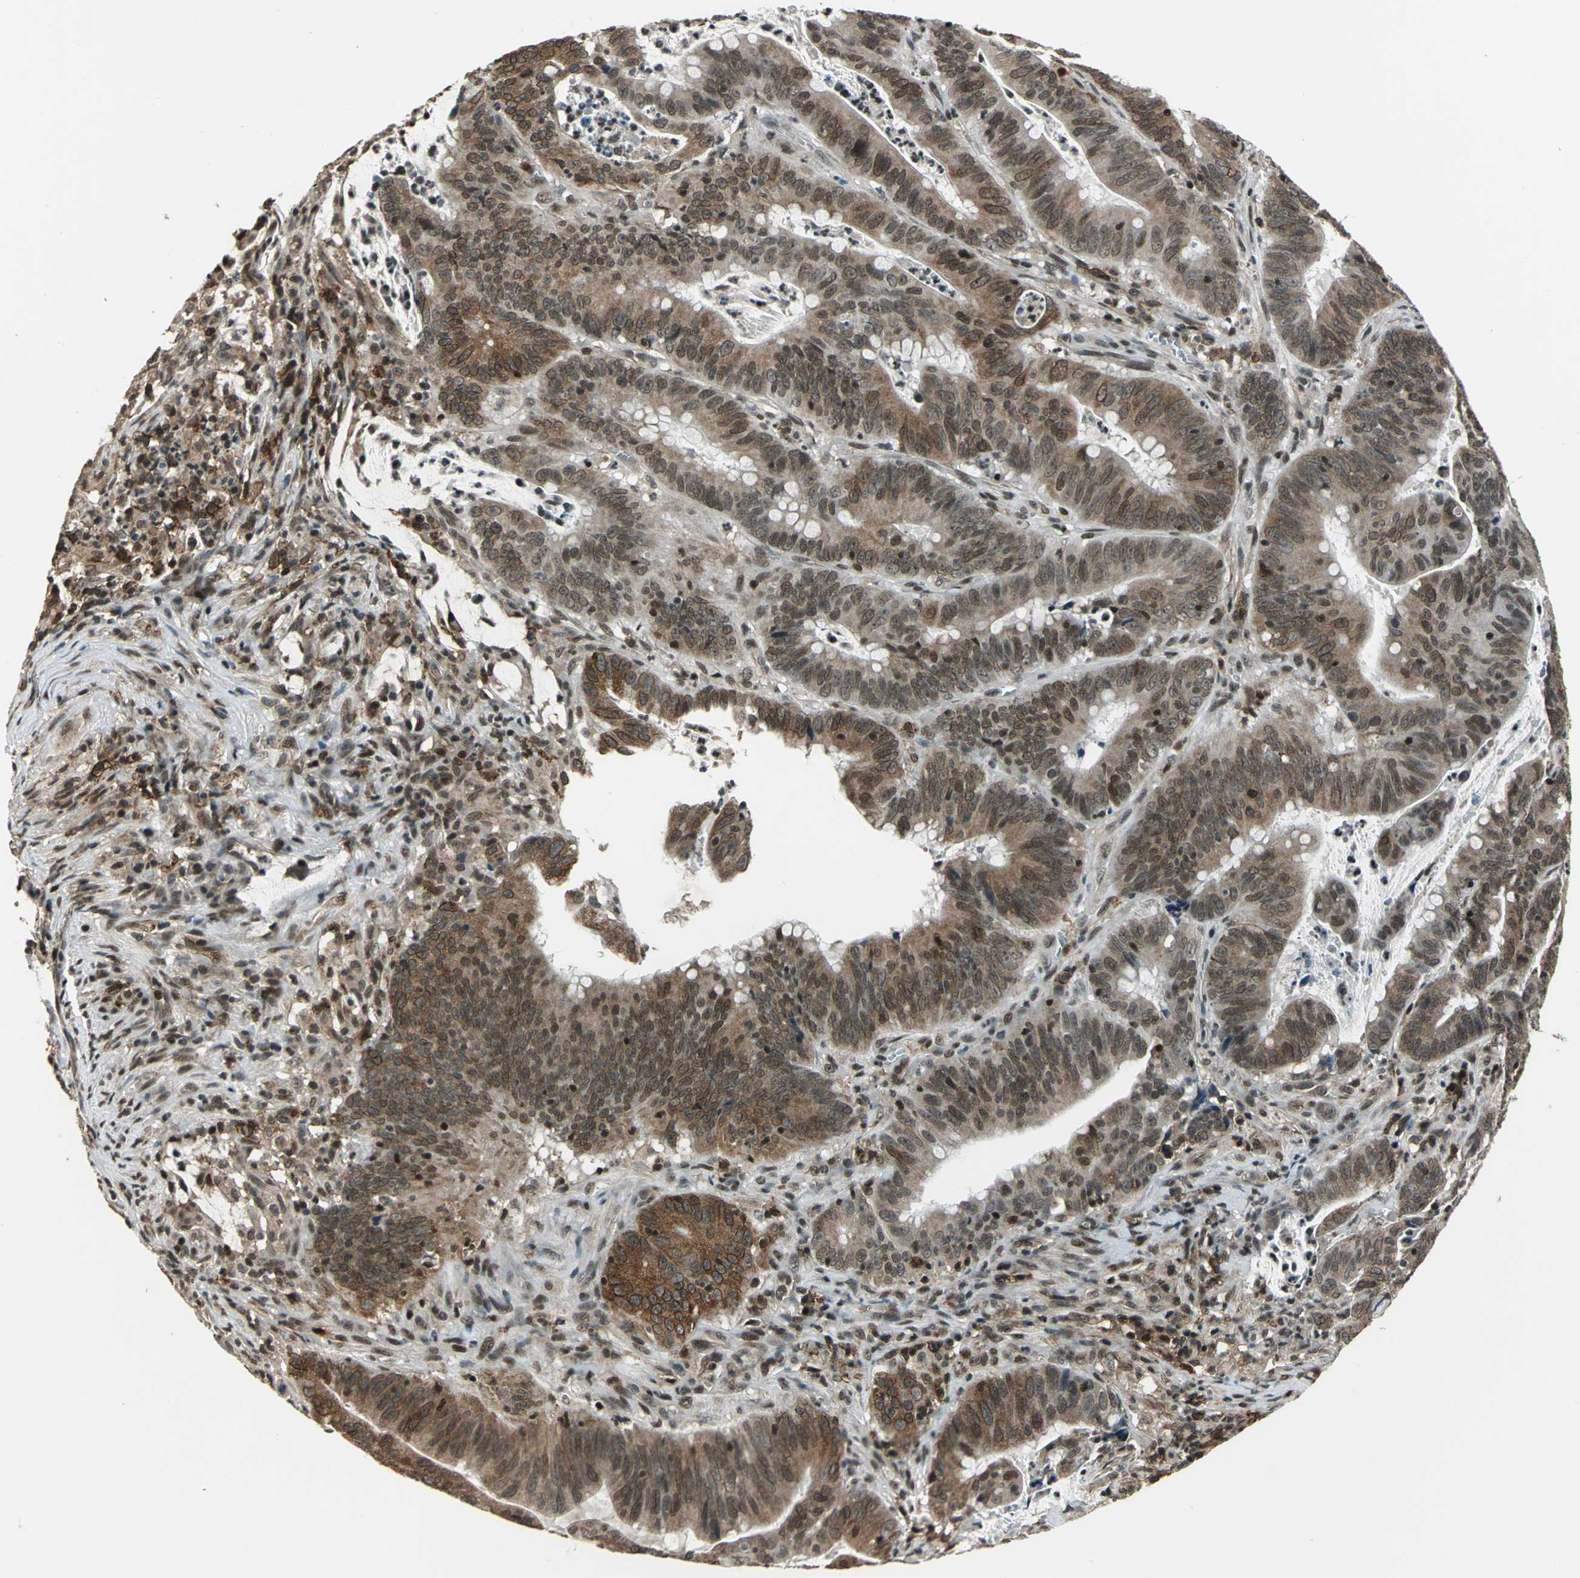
{"staining": {"intensity": "moderate", "quantity": ">75%", "location": "cytoplasmic/membranous,nuclear"}, "tissue": "colorectal cancer", "cell_type": "Tumor cells", "image_type": "cancer", "snomed": [{"axis": "morphology", "description": "Adenocarcinoma, NOS"}, {"axis": "topography", "description": "Colon"}], "caption": "This is a photomicrograph of immunohistochemistry staining of colorectal cancer, which shows moderate expression in the cytoplasmic/membranous and nuclear of tumor cells.", "gene": "NR2C2", "patient": {"sex": "male", "age": 45}}